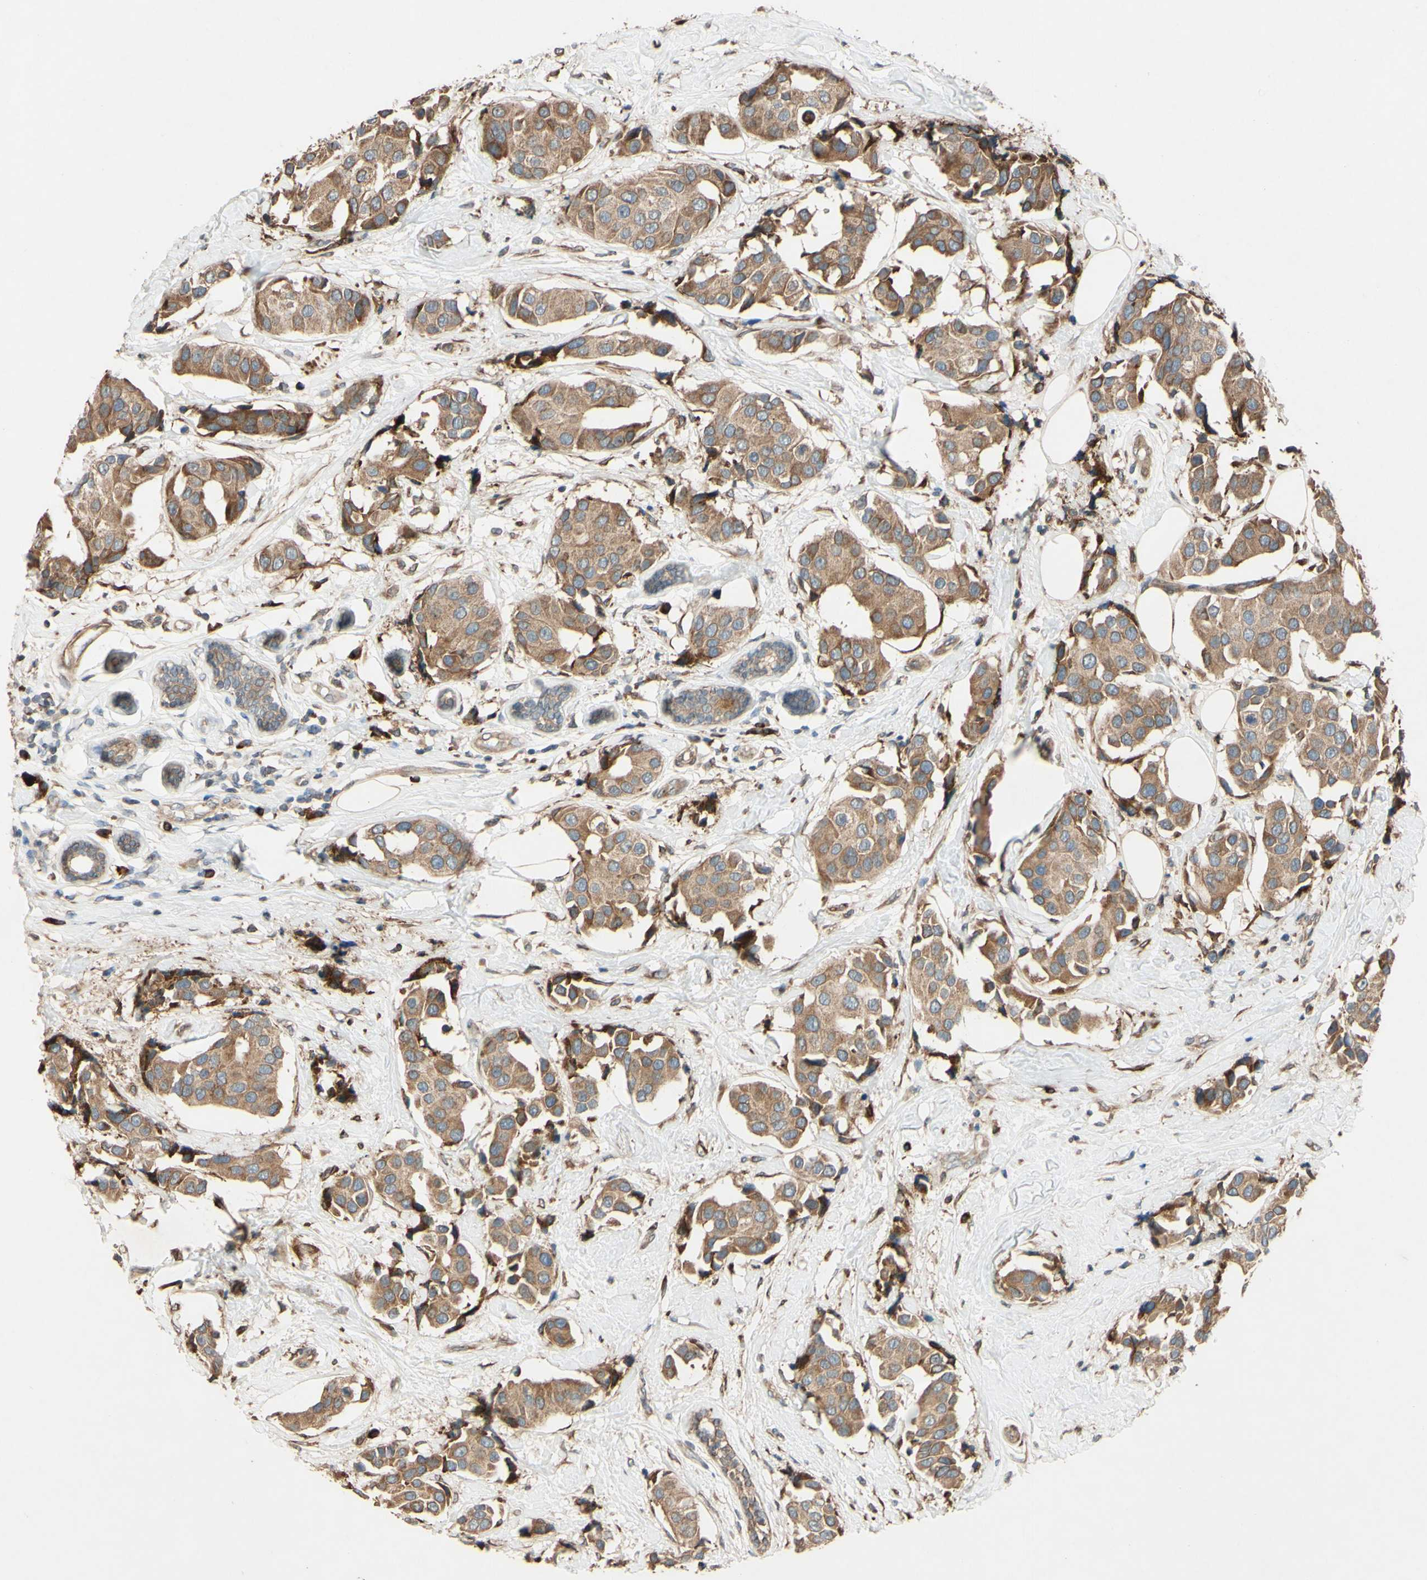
{"staining": {"intensity": "moderate", "quantity": ">75%", "location": "cytoplasmic/membranous,nuclear"}, "tissue": "breast cancer", "cell_type": "Tumor cells", "image_type": "cancer", "snomed": [{"axis": "morphology", "description": "Normal tissue, NOS"}, {"axis": "morphology", "description": "Duct carcinoma"}, {"axis": "topography", "description": "Breast"}], "caption": "A brown stain shows moderate cytoplasmic/membranous and nuclear positivity of a protein in breast cancer tumor cells.", "gene": "PTPRU", "patient": {"sex": "female", "age": 39}}